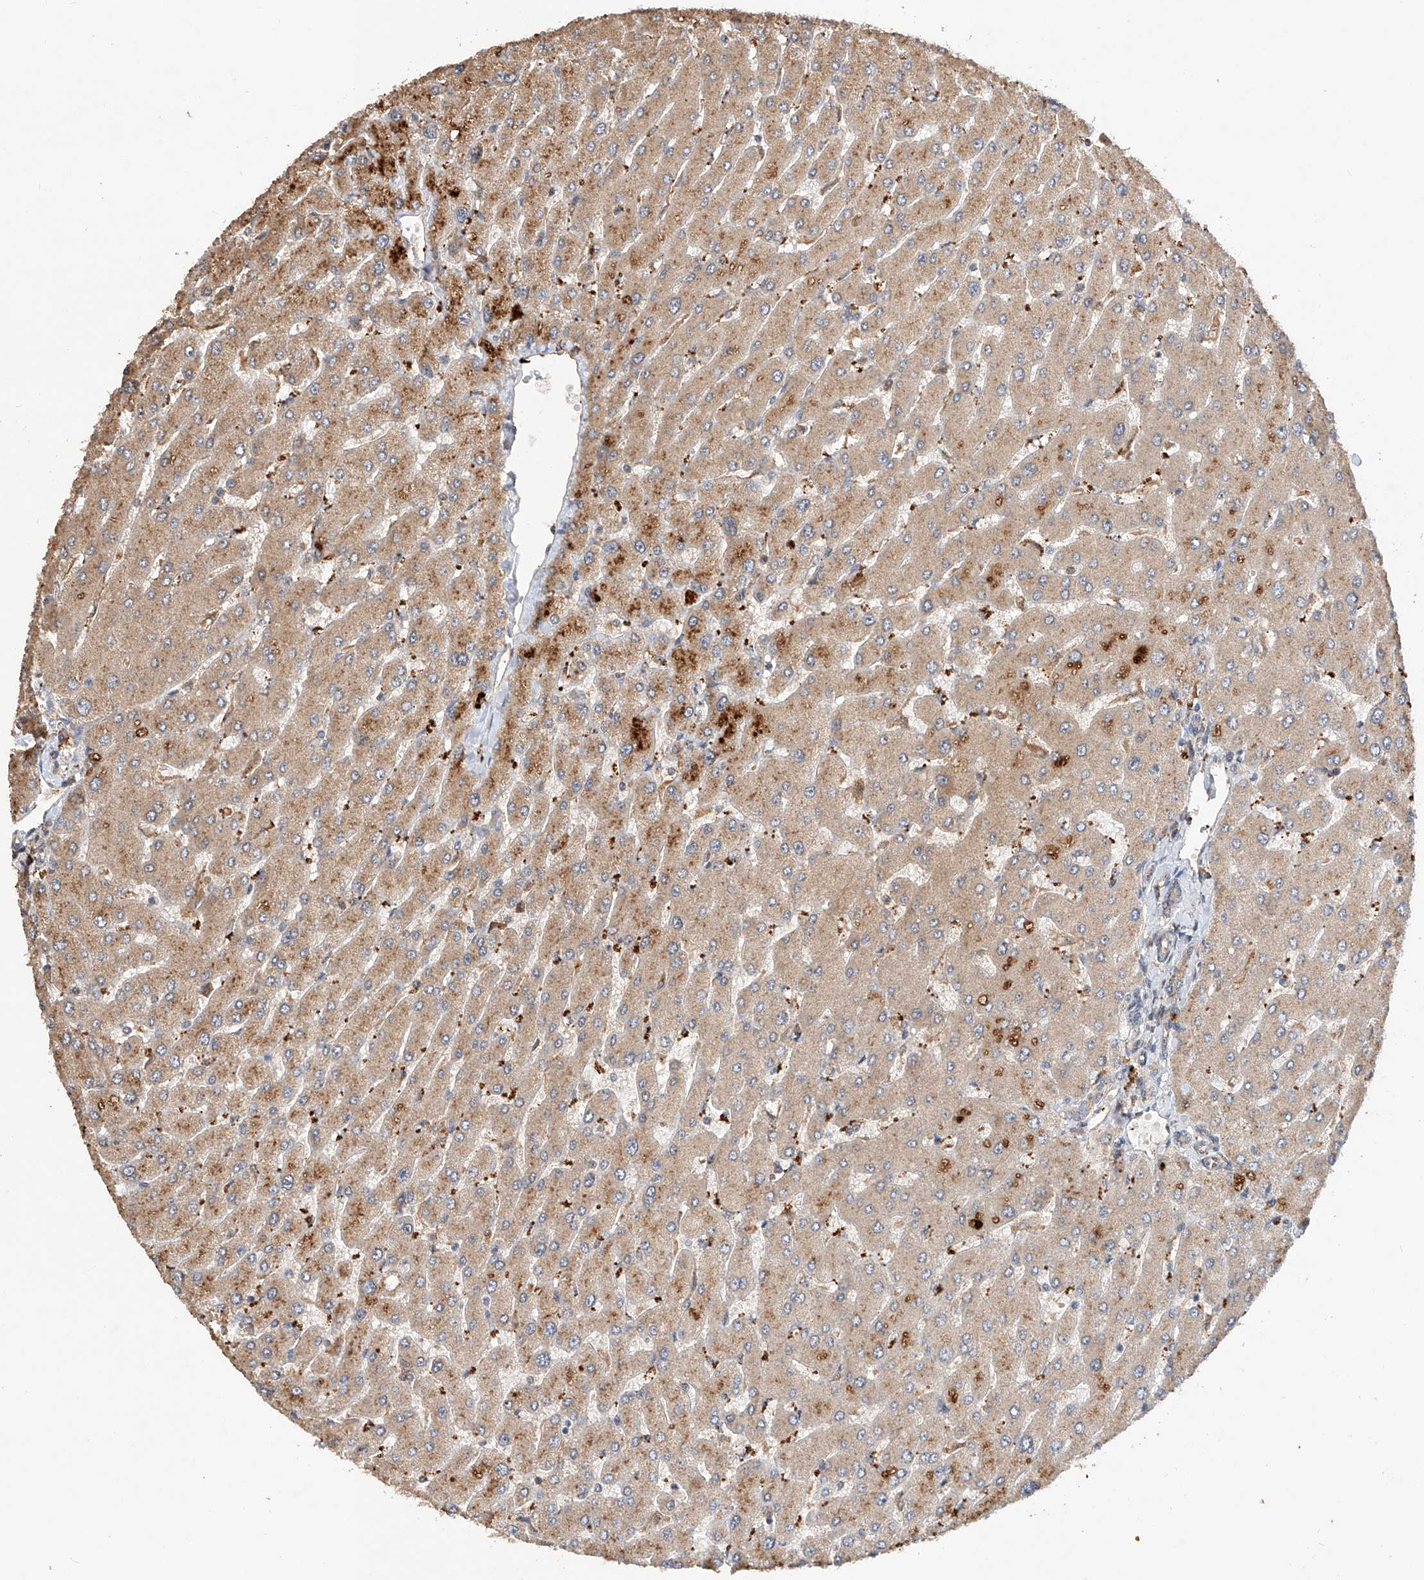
{"staining": {"intensity": "negative", "quantity": "none", "location": "none"}, "tissue": "liver", "cell_type": "Cholangiocytes", "image_type": "normal", "snomed": [{"axis": "morphology", "description": "Normal tissue, NOS"}, {"axis": "topography", "description": "Liver"}], "caption": "A micrograph of liver stained for a protein reveals no brown staining in cholangiocytes. (DAB (3,3'-diaminobenzidine) IHC, high magnification).", "gene": "RILPL2", "patient": {"sex": "male", "age": 55}}